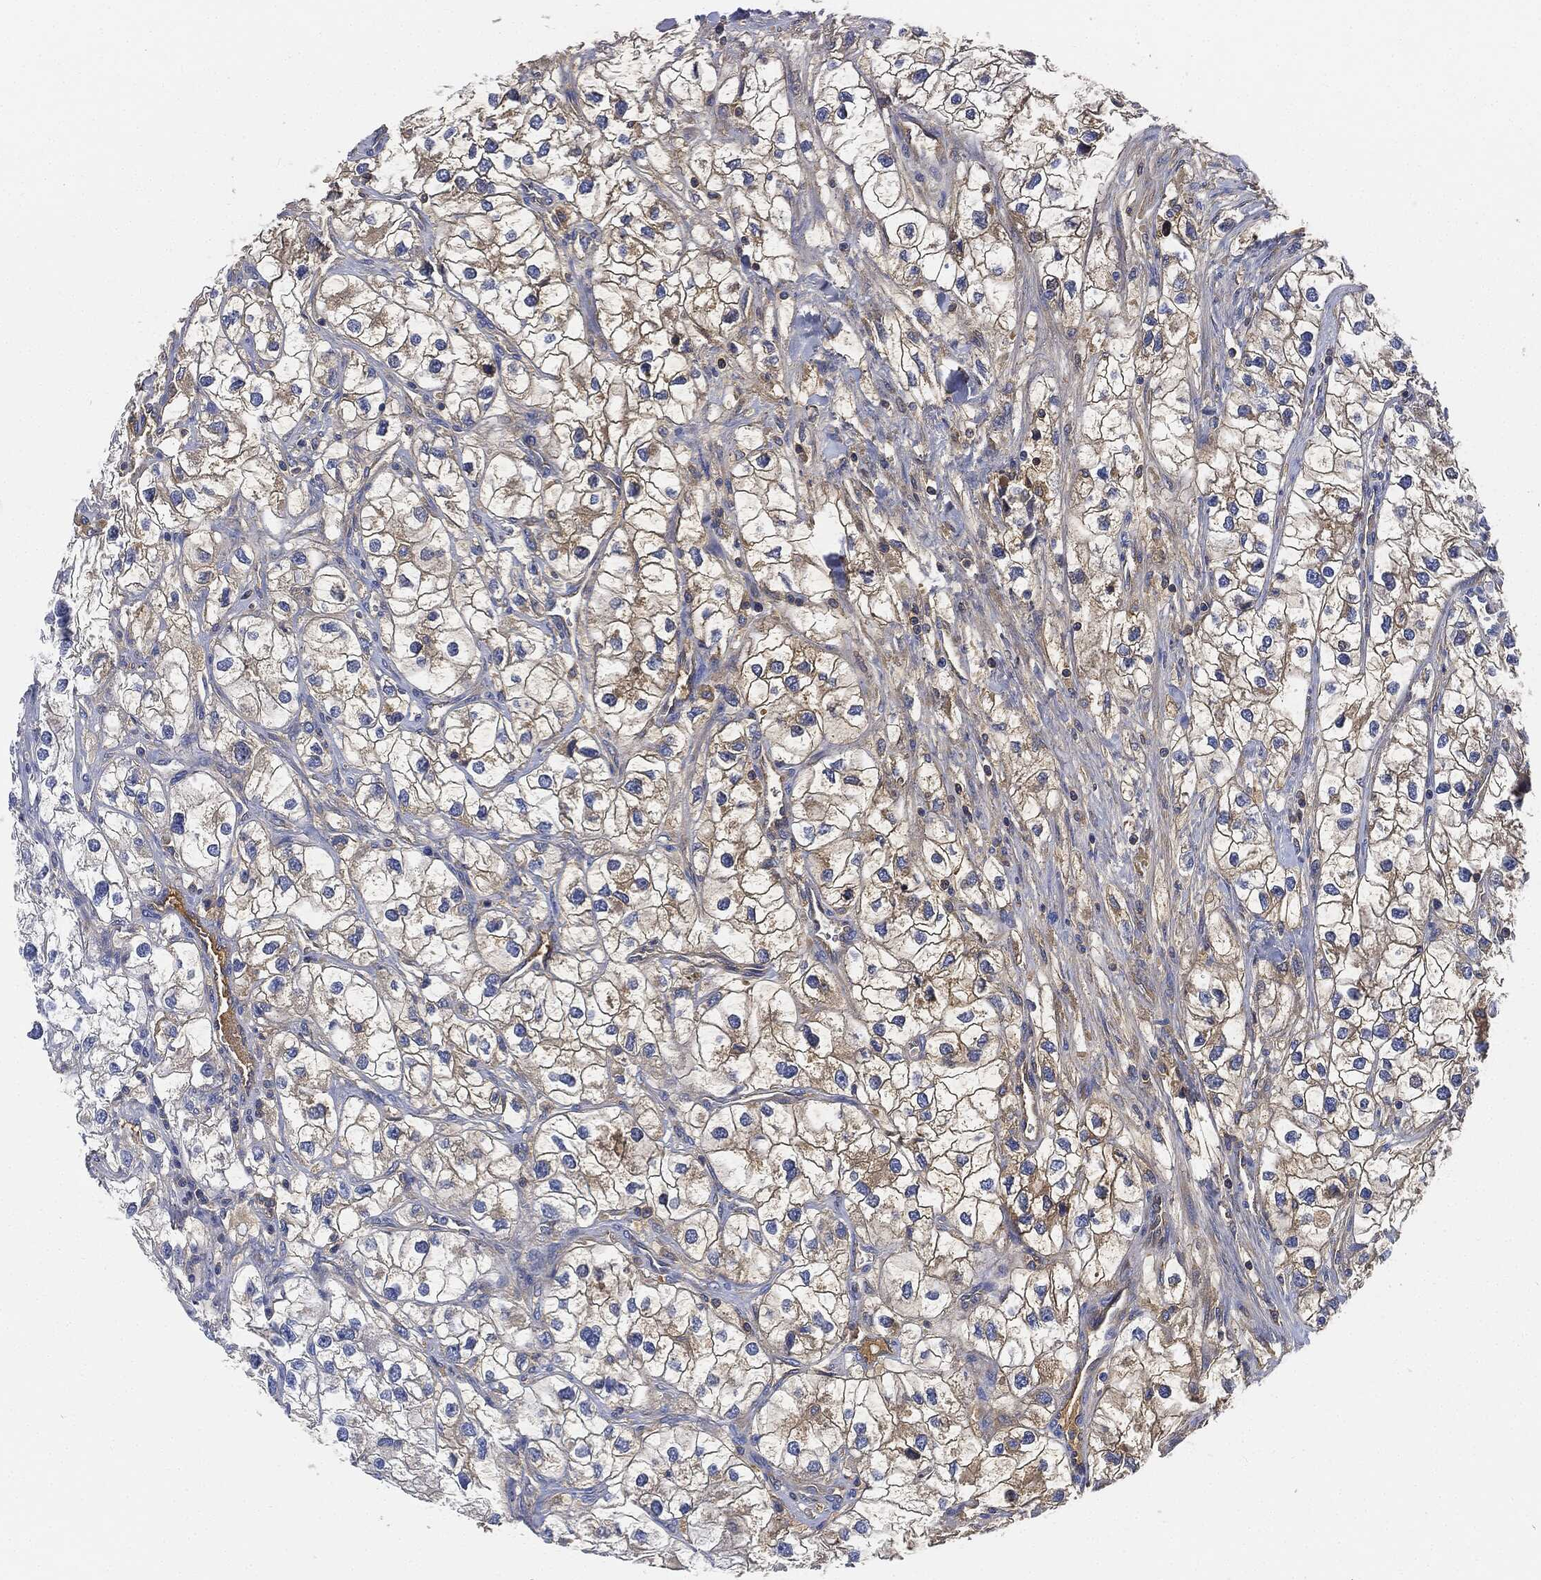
{"staining": {"intensity": "weak", "quantity": "25%-75%", "location": "cytoplasmic/membranous"}, "tissue": "renal cancer", "cell_type": "Tumor cells", "image_type": "cancer", "snomed": [{"axis": "morphology", "description": "Adenocarcinoma, NOS"}, {"axis": "topography", "description": "Kidney"}], "caption": "DAB immunohistochemical staining of renal adenocarcinoma displays weak cytoplasmic/membranous protein expression in about 25%-75% of tumor cells.", "gene": "IGLV6-57", "patient": {"sex": "male", "age": 59}}